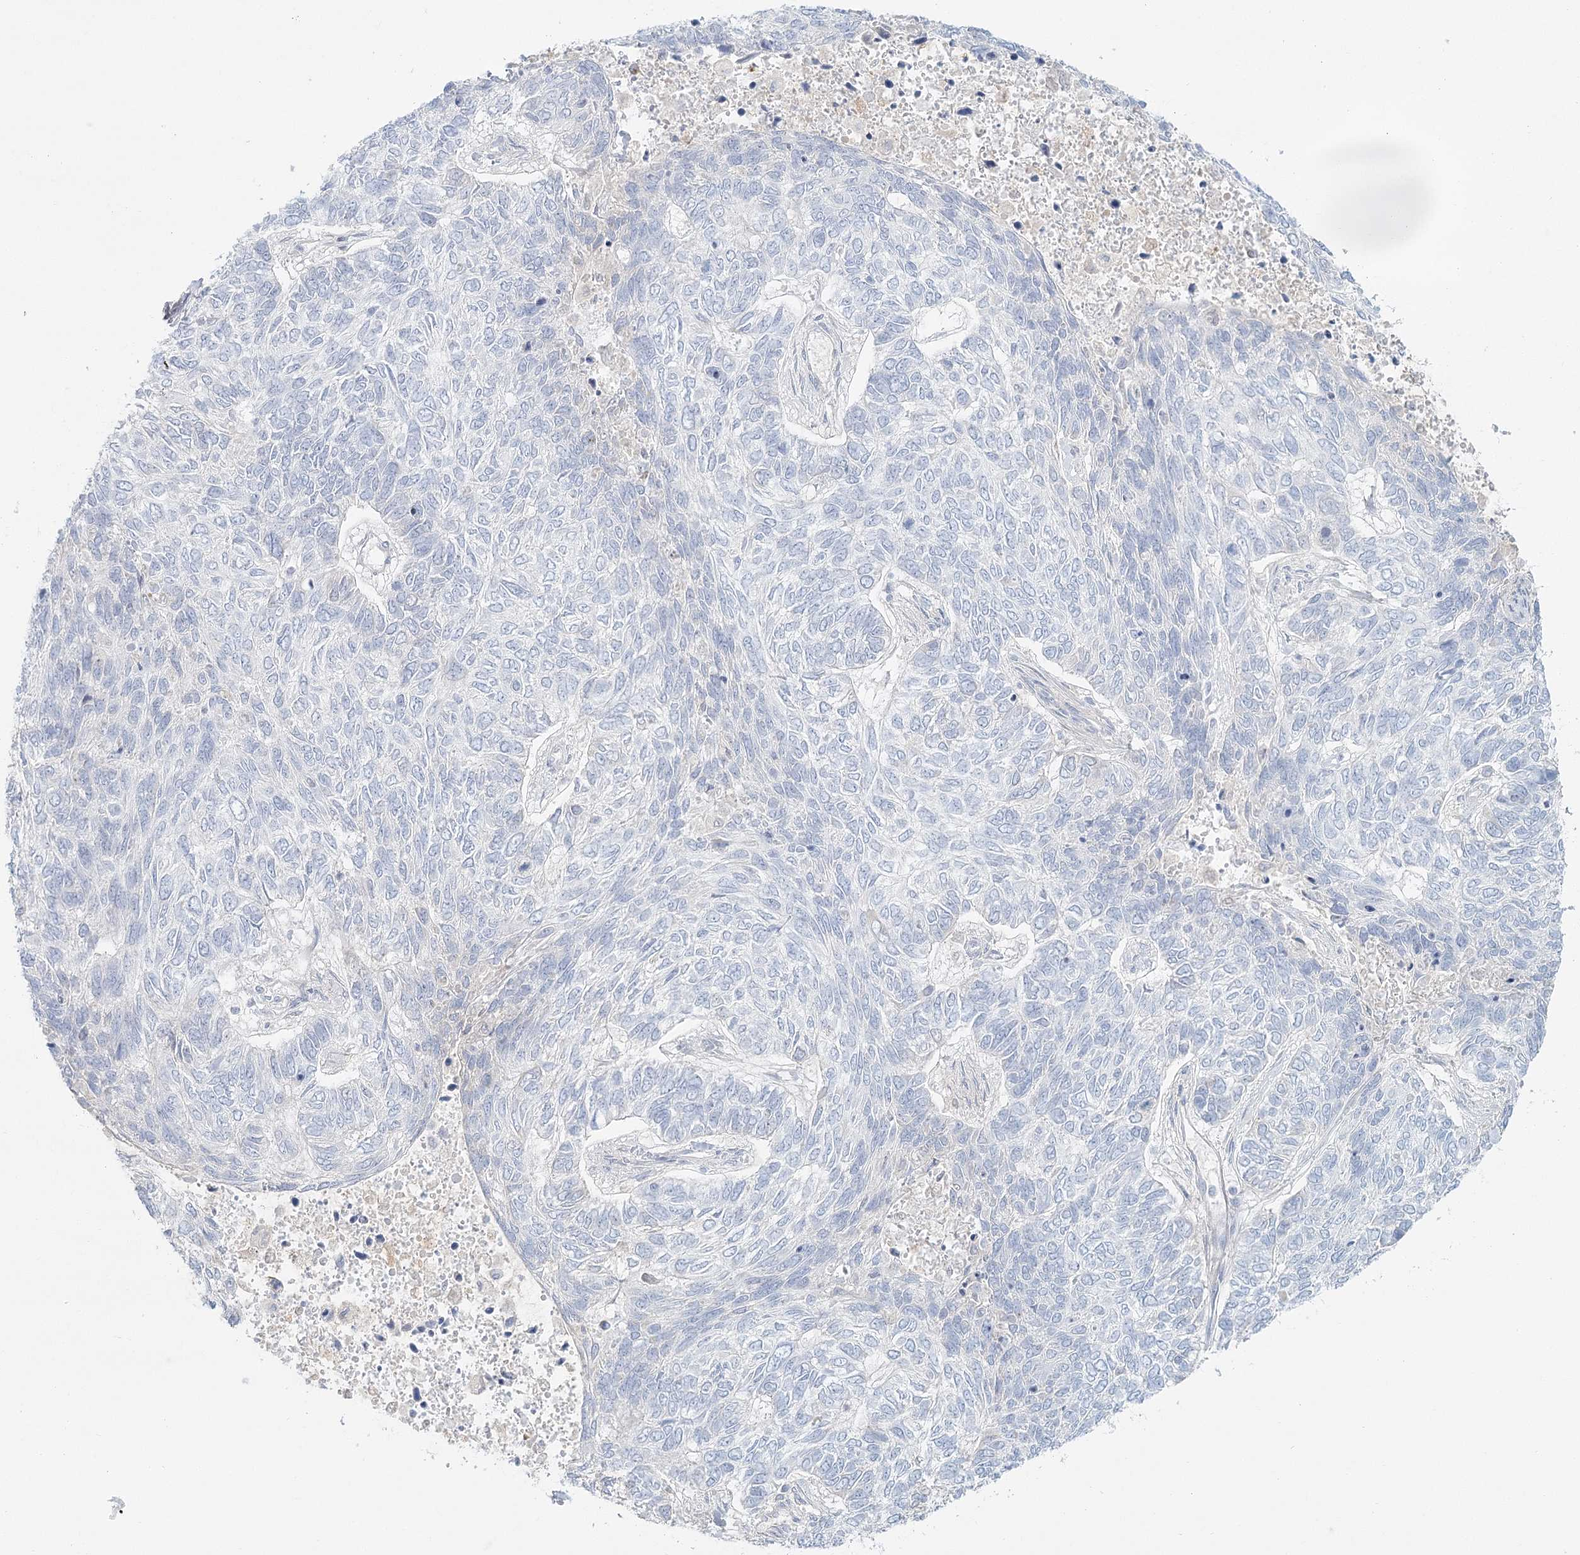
{"staining": {"intensity": "negative", "quantity": "none", "location": "none"}, "tissue": "skin cancer", "cell_type": "Tumor cells", "image_type": "cancer", "snomed": [{"axis": "morphology", "description": "Basal cell carcinoma"}, {"axis": "topography", "description": "Skin"}], "caption": "Skin cancer (basal cell carcinoma) was stained to show a protein in brown. There is no significant staining in tumor cells. (Stains: DAB immunohistochemistry with hematoxylin counter stain, Microscopy: brightfield microscopy at high magnification).", "gene": "DMGDH", "patient": {"sex": "female", "age": 65}}